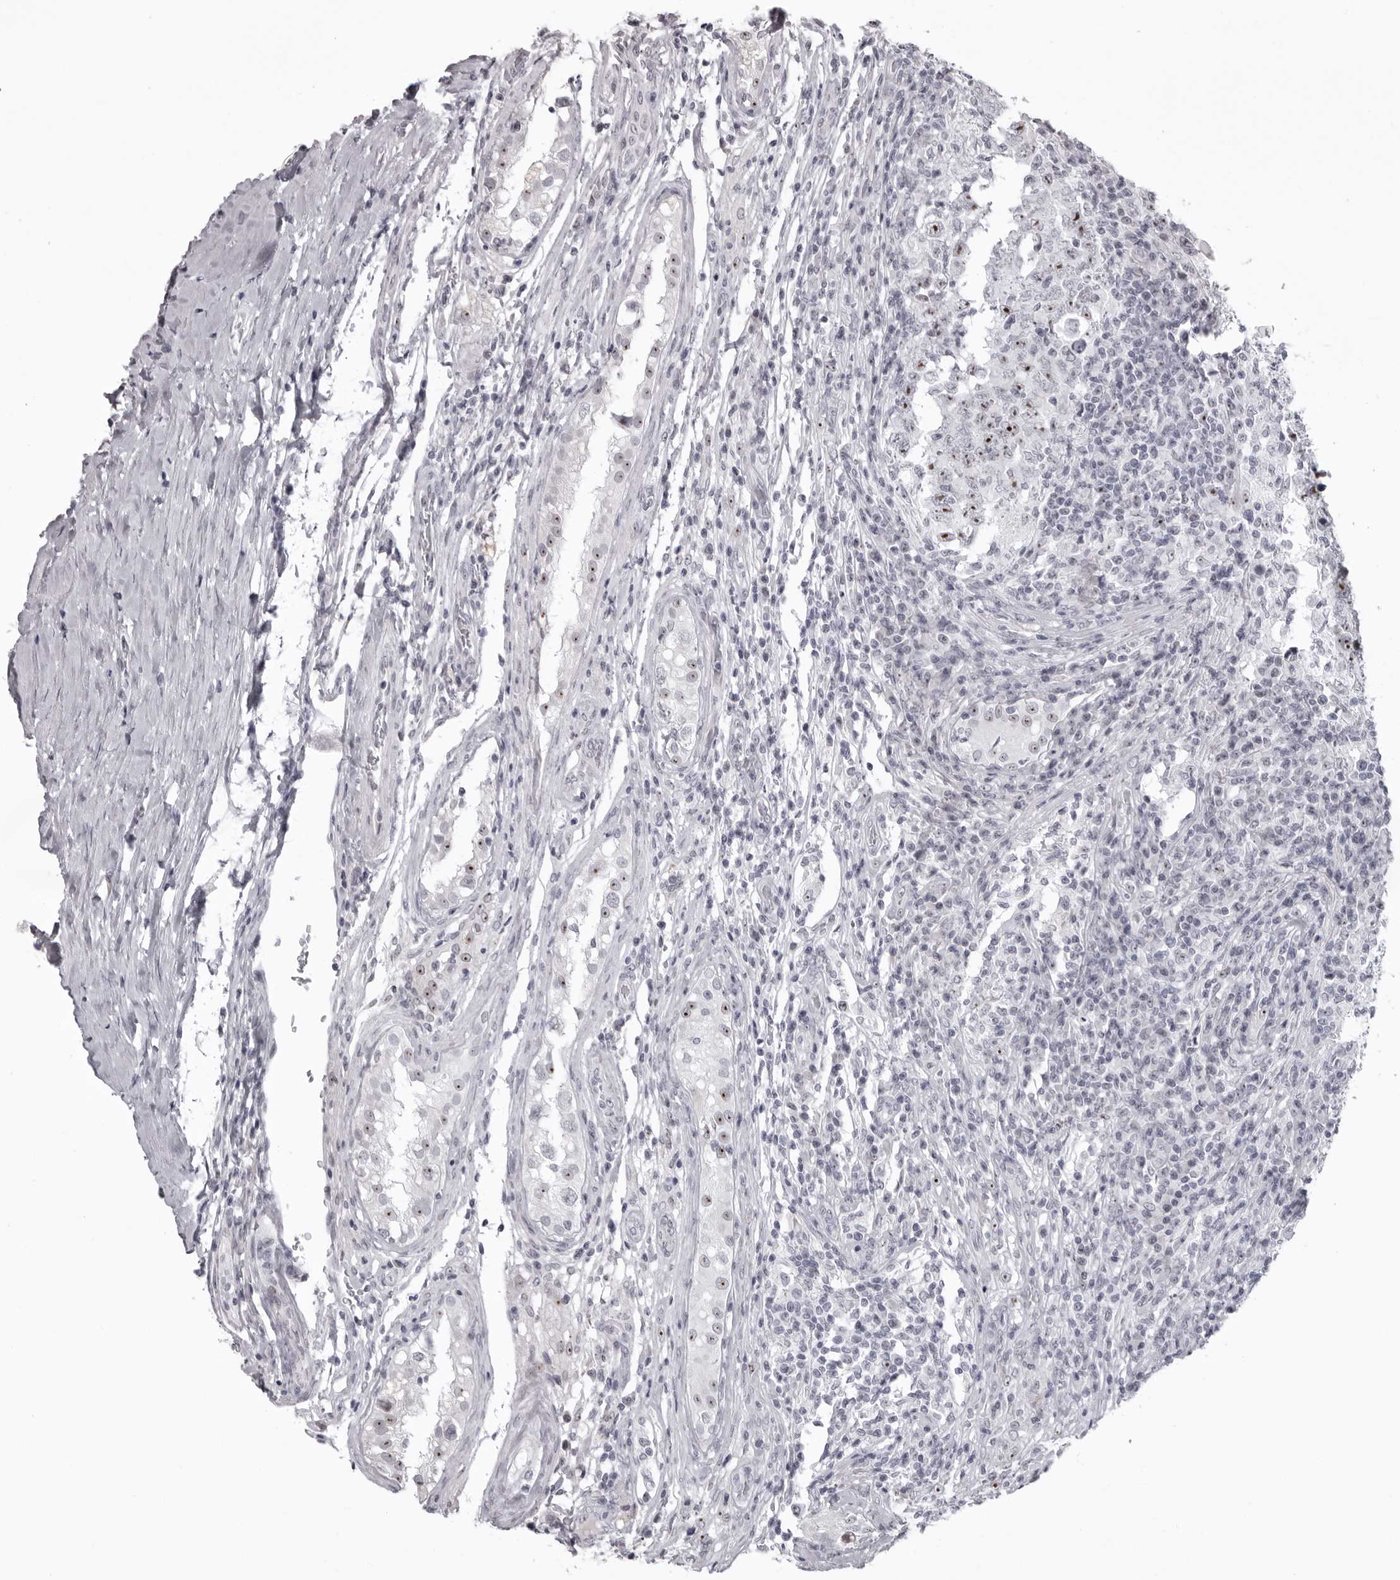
{"staining": {"intensity": "strong", "quantity": ">75%", "location": "nuclear"}, "tissue": "testis cancer", "cell_type": "Tumor cells", "image_type": "cancer", "snomed": [{"axis": "morphology", "description": "Carcinoma, Embryonal, NOS"}, {"axis": "topography", "description": "Testis"}], "caption": "Human testis cancer (embryonal carcinoma) stained with a protein marker reveals strong staining in tumor cells.", "gene": "HELZ", "patient": {"sex": "male", "age": 26}}